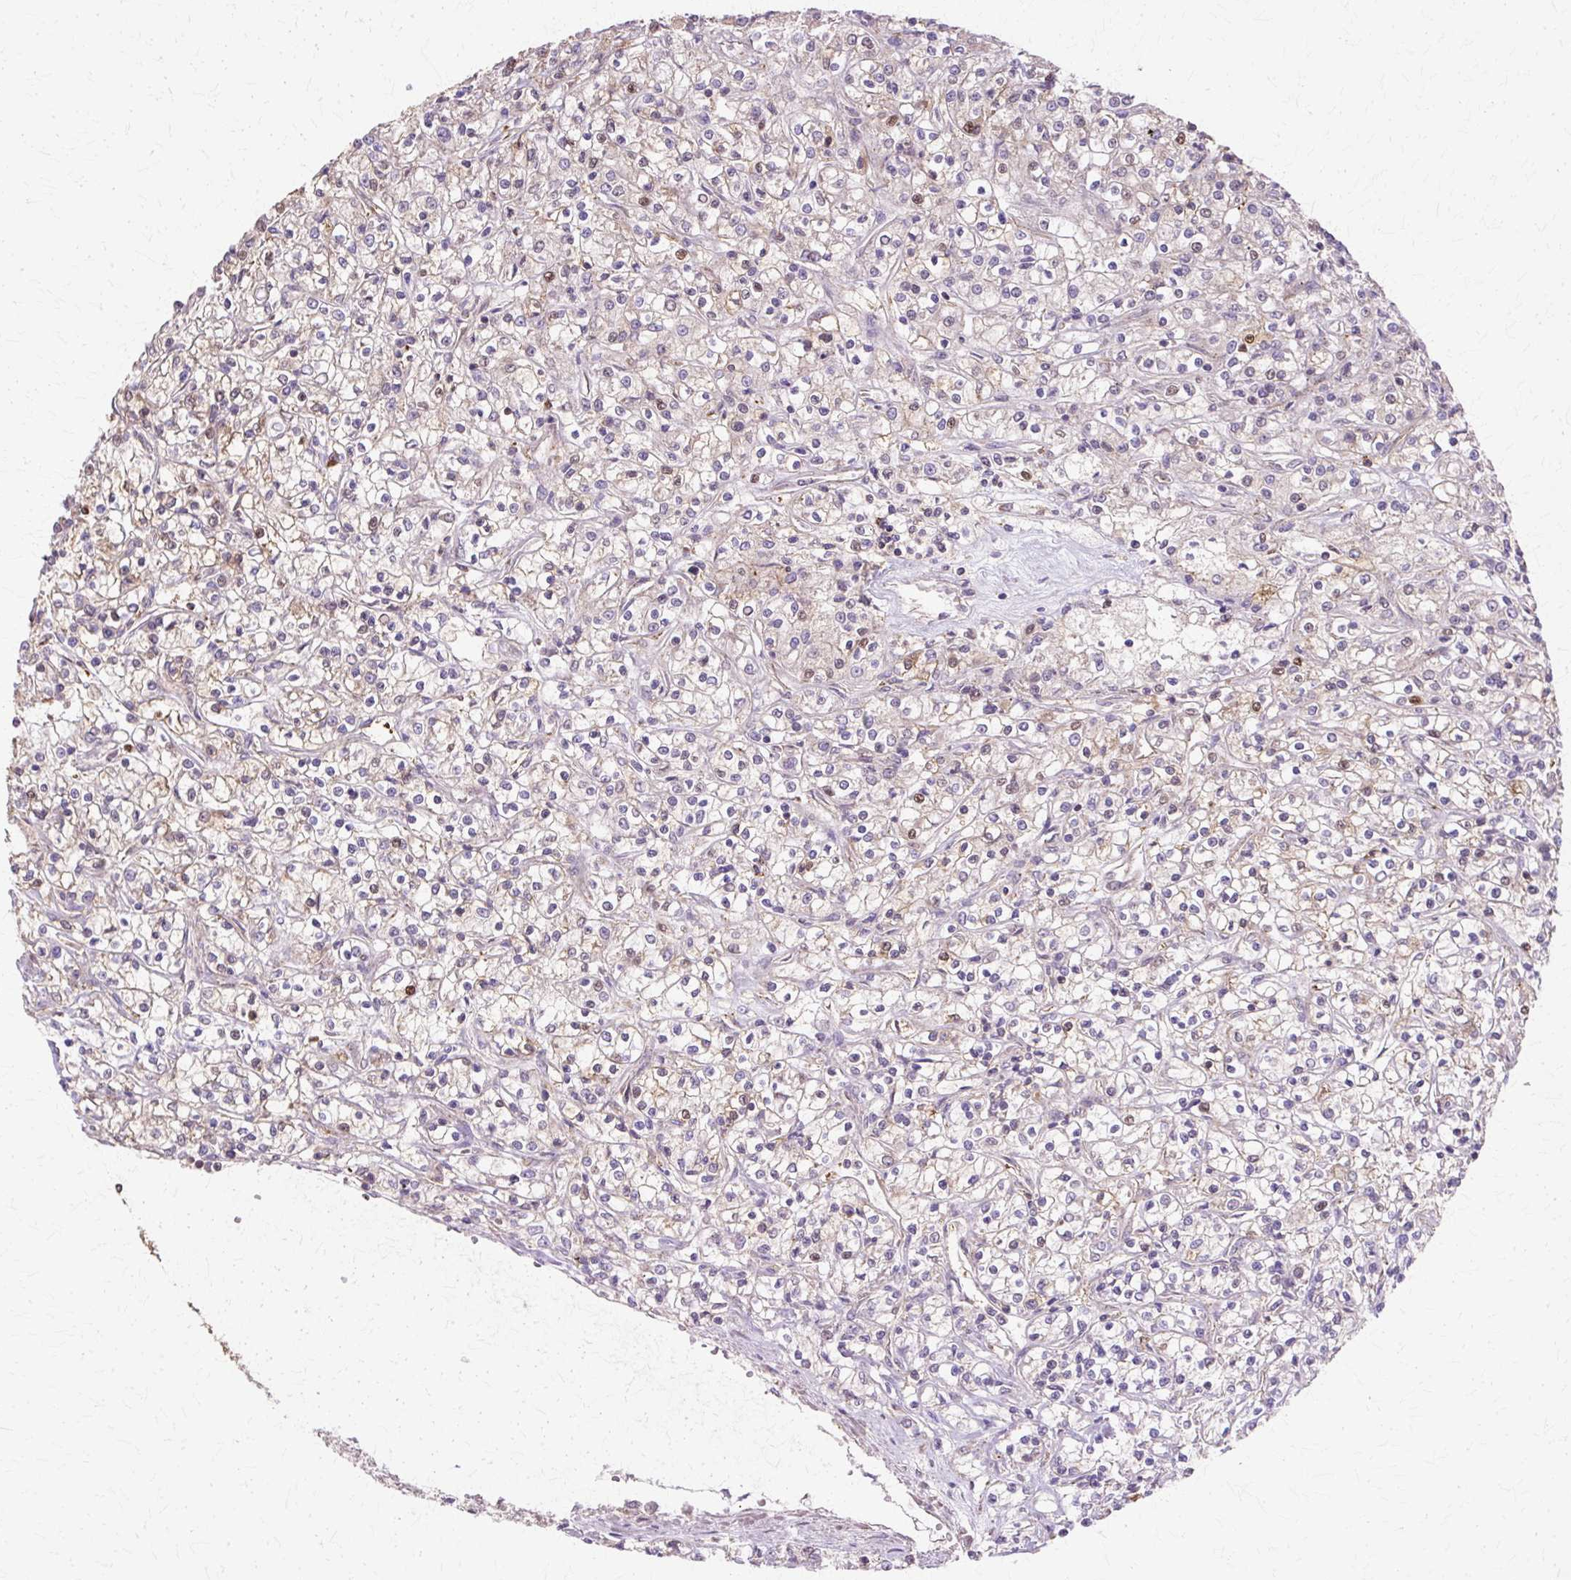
{"staining": {"intensity": "moderate", "quantity": "<25%", "location": "cytoplasmic/membranous,nuclear"}, "tissue": "renal cancer", "cell_type": "Tumor cells", "image_type": "cancer", "snomed": [{"axis": "morphology", "description": "Adenocarcinoma, NOS"}, {"axis": "topography", "description": "Kidney"}], "caption": "Approximately <25% of tumor cells in human renal cancer display moderate cytoplasmic/membranous and nuclear protein expression as visualized by brown immunohistochemical staining.", "gene": "COPB1", "patient": {"sex": "female", "age": 59}}